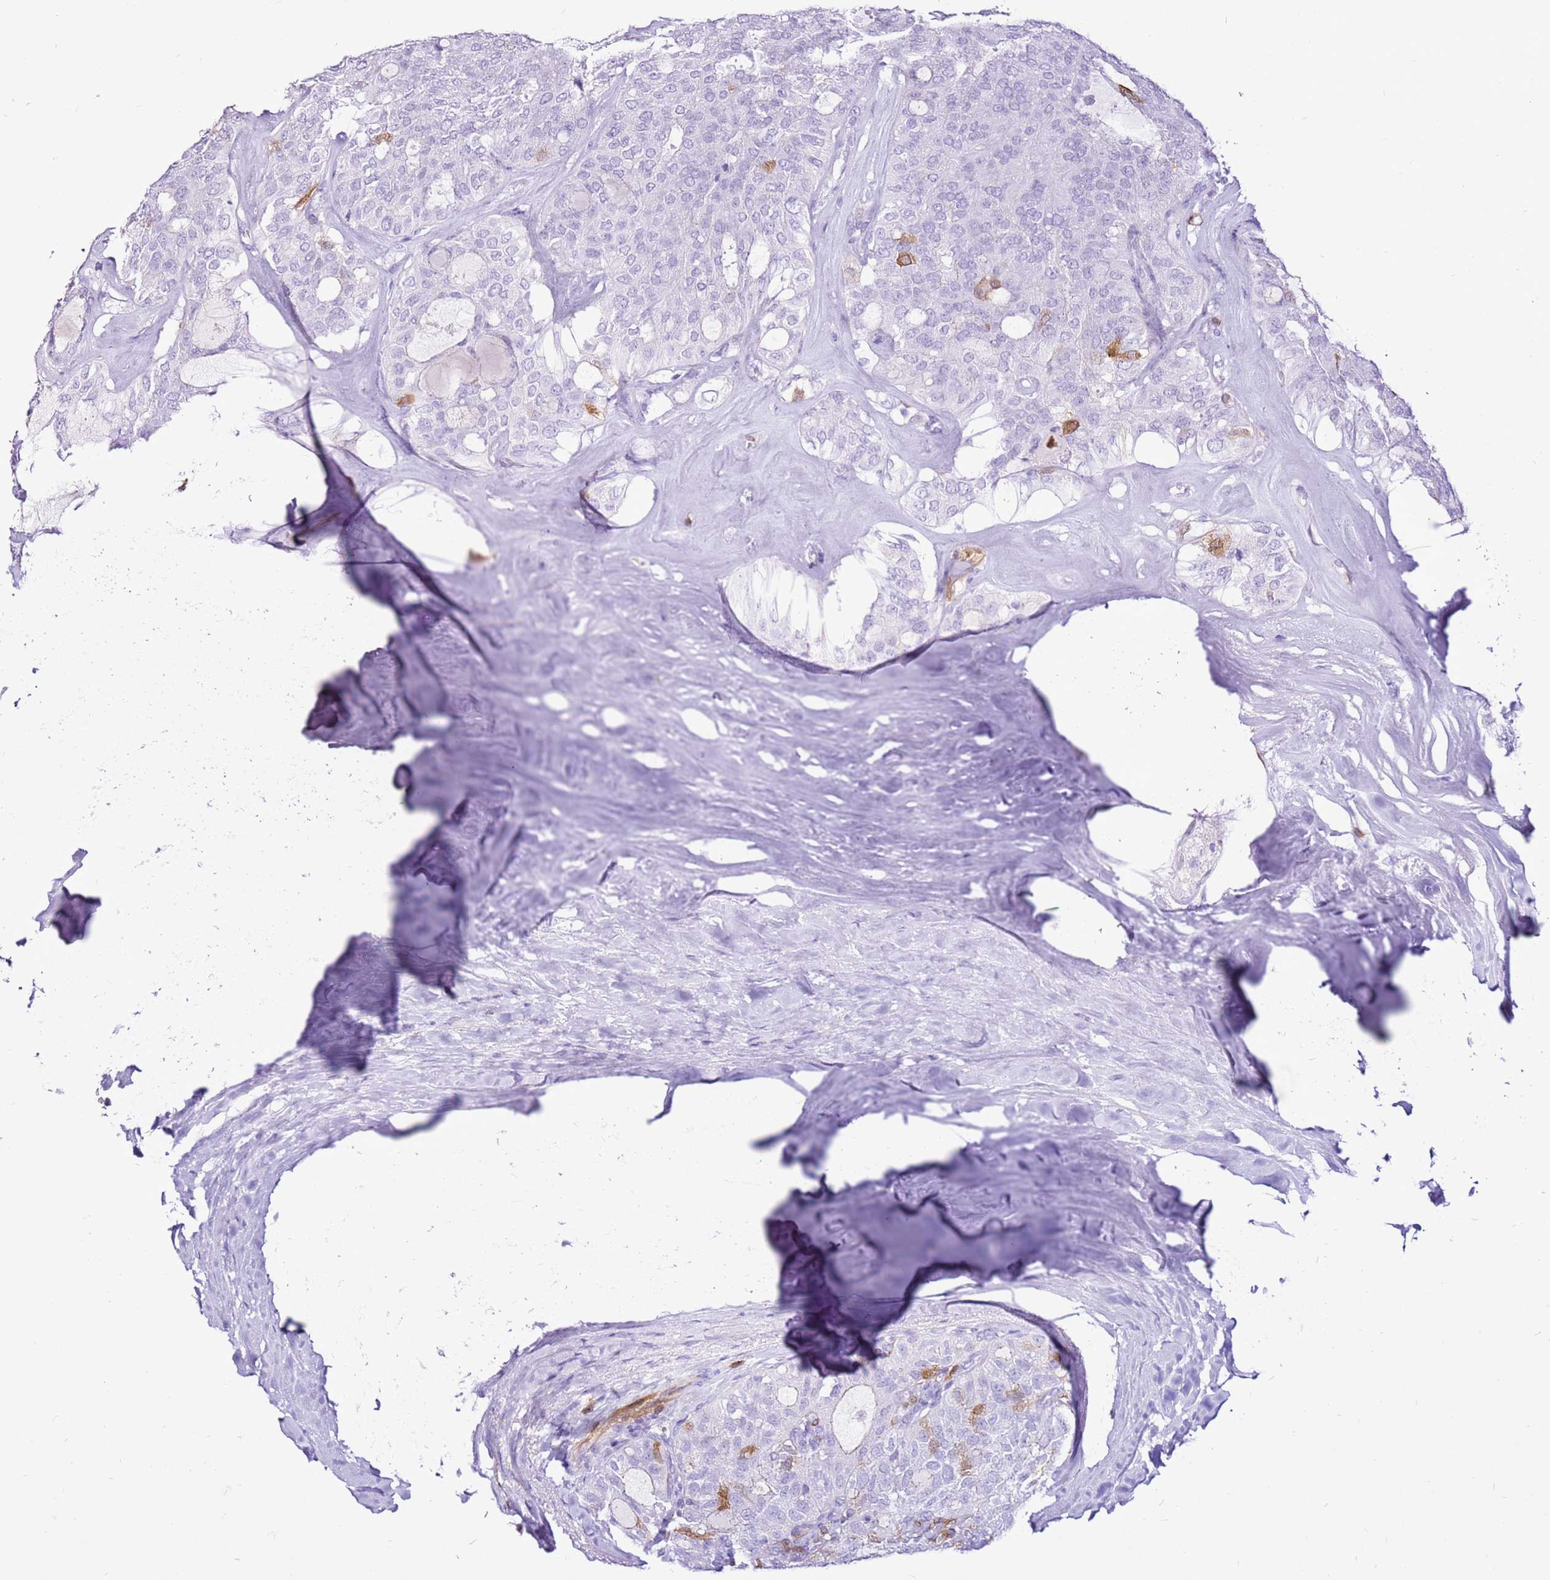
{"staining": {"intensity": "moderate", "quantity": "<25%", "location": "cytoplasmic/membranous"}, "tissue": "thyroid cancer", "cell_type": "Tumor cells", "image_type": "cancer", "snomed": [{"axis": "morphology", "description": "Follicular adenoma carcinoma, NOS"}, {"axis": "topography", "description": "Thyroid gland"}], "caption": "DAB (3,3'-diaminobenzidine) immunohistochemical staining of follicular adenoma carcinoma (thyroid) displays moderate cytoplasmic/membranous protein positivity in about <25% of tumor cells.", "gene": "SPC25", "patient": {"sex": "male", "age": 75}}